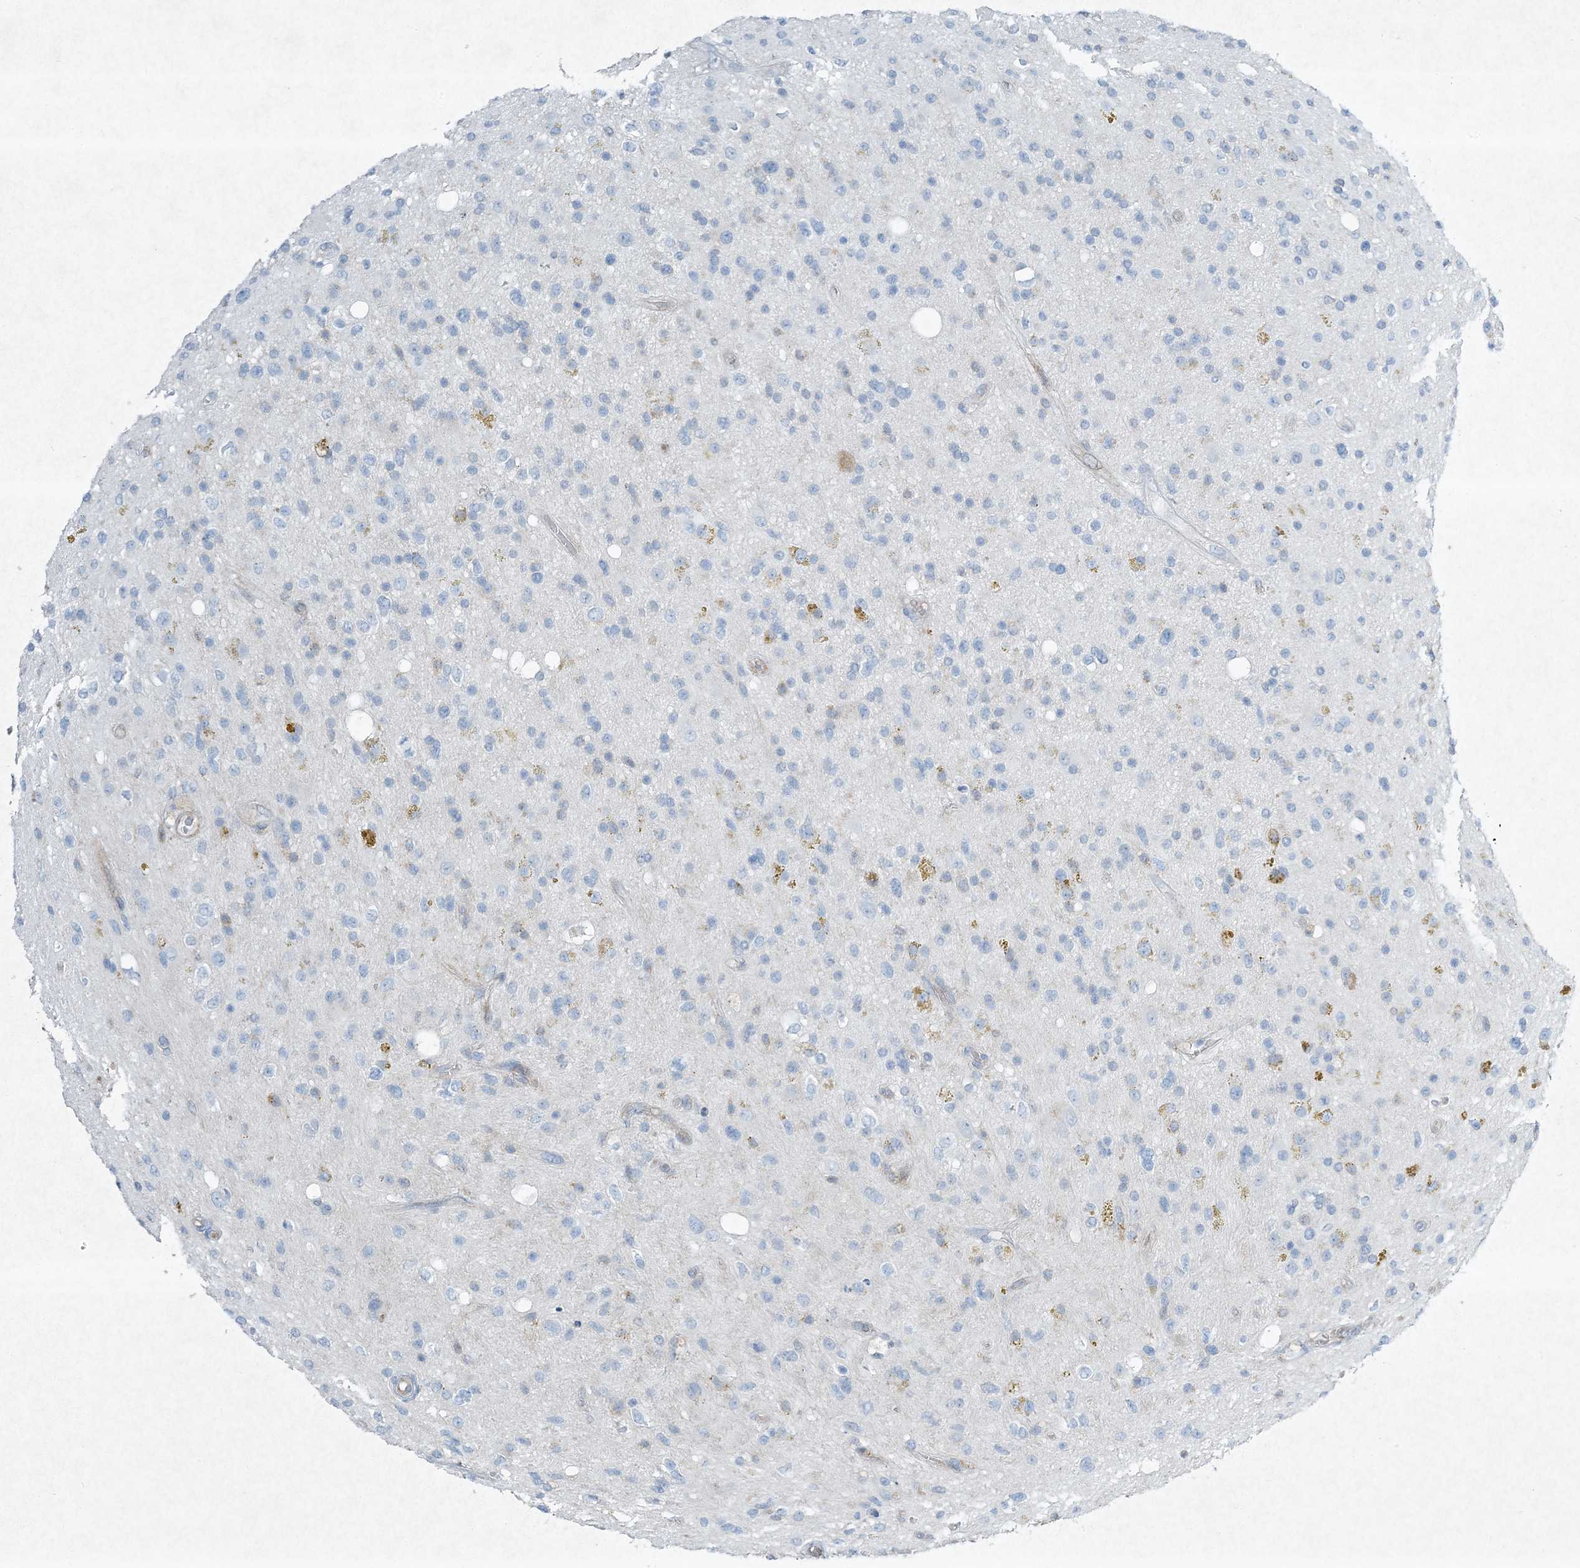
{"staining": {"intensity": "negative", "quantity": "none", "location": "none"}, "tissue": "glioma", "cell_type": "Tumor cells", "image_type": "cancer", "snomed": [{"axis": "morphology", "description": "Glioma, malignant, High grade"}, {"axis": "topography", "description": "Brain"}], "caption": "An image of human glioma is negative for staining in tumor cells.", "gene": "PGM5", "patient": {"sex": "male", "age": 33}}